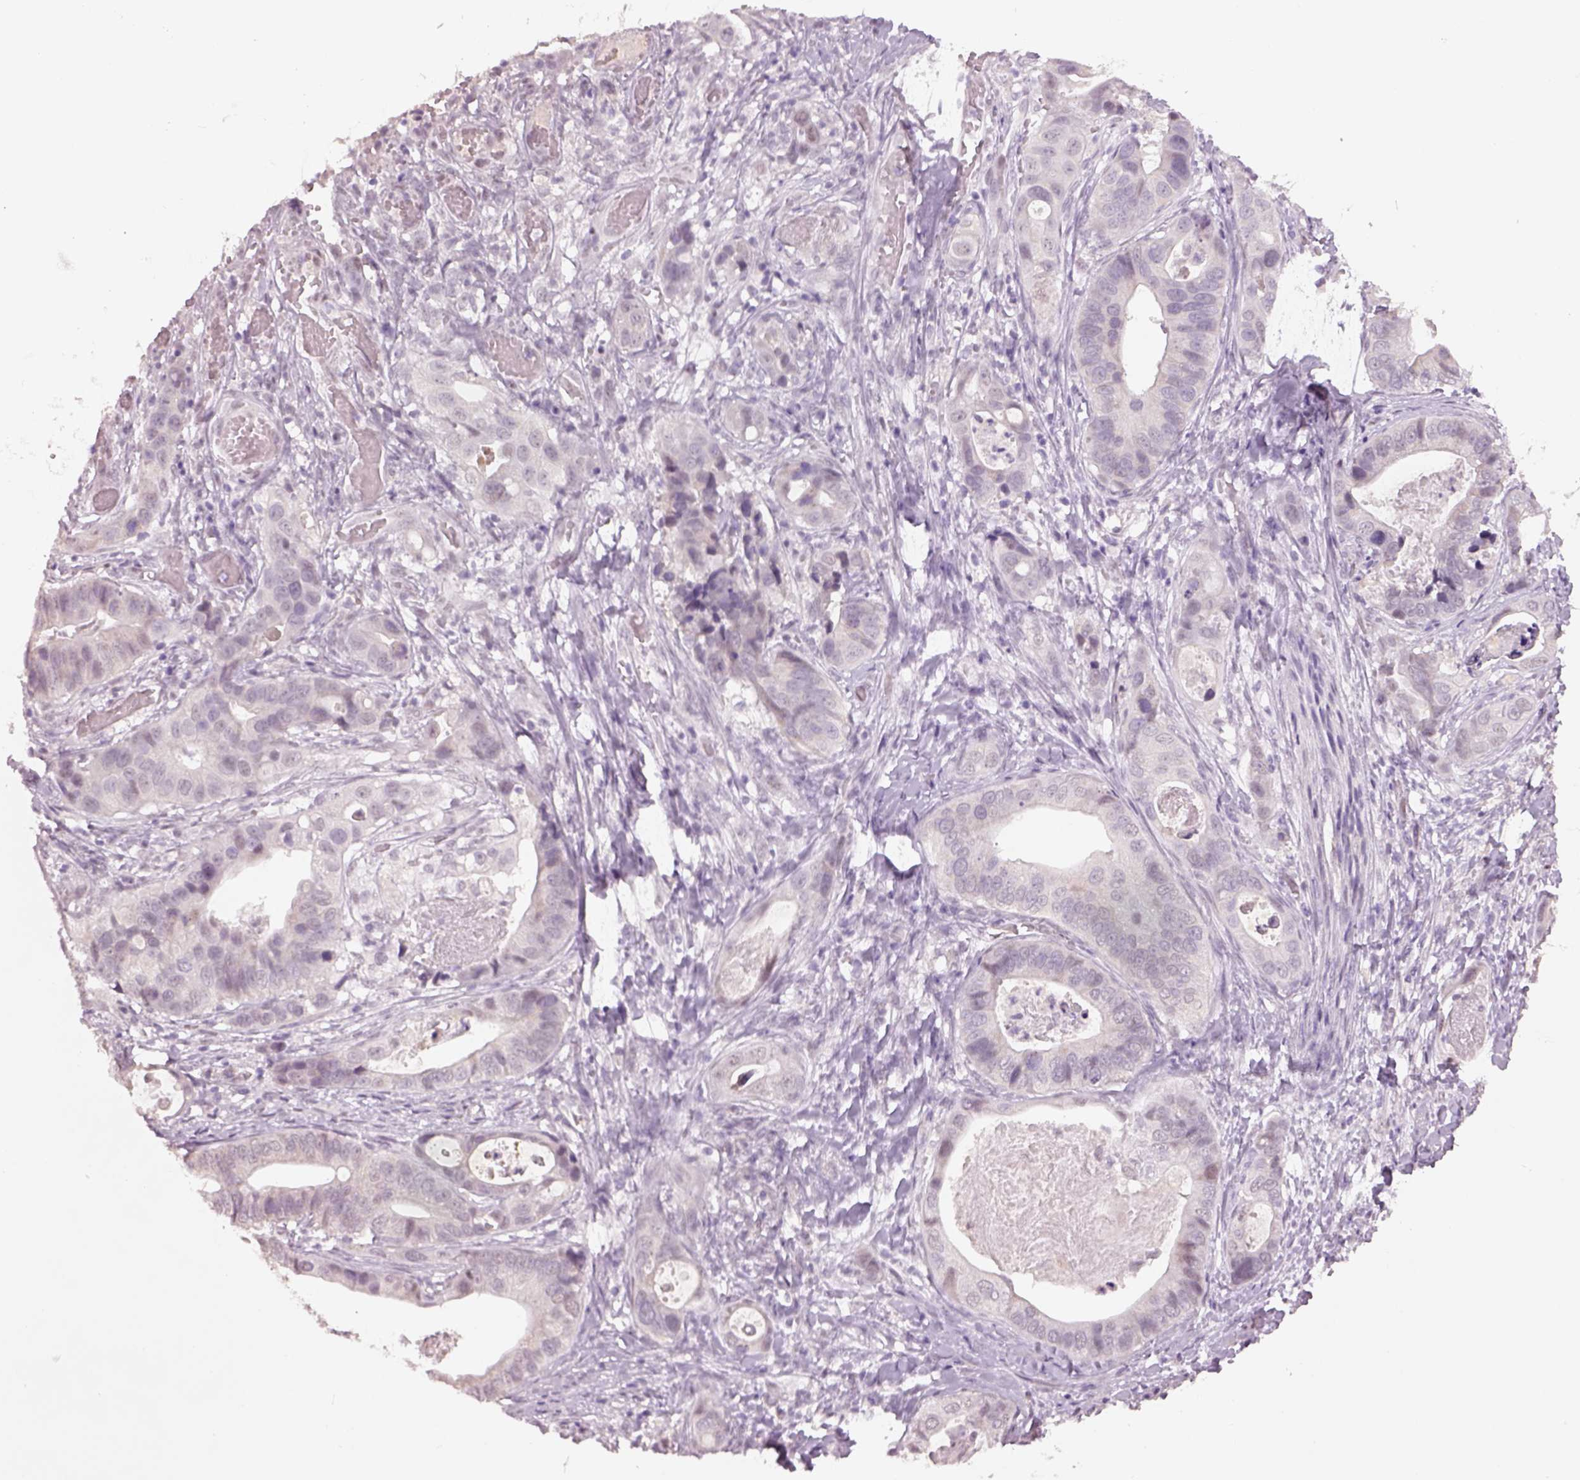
{"staining": {"intensity": "negative", "quantity": "none", "location": "none"}, "tissue": "stomach cancer", "cell_type": "Tumor cells", "image_type": "cancer", "snomed": [{"axis": "morphology", "description": "Adenocarcinoma, NOS"}, {"axis": "topography", "description": "Stomach"}], "caption": "This is a image of immunohistochemistry (IHC) staining of stomach adenocarcinoma, which shows no positivity in tumor cells. (DAB (3,3'-diaminobenzidine) immunohistochemistry with hematoxylin counter stain).", "gene": "NAT8", "patient": {"sex": "male", "age": 84}}